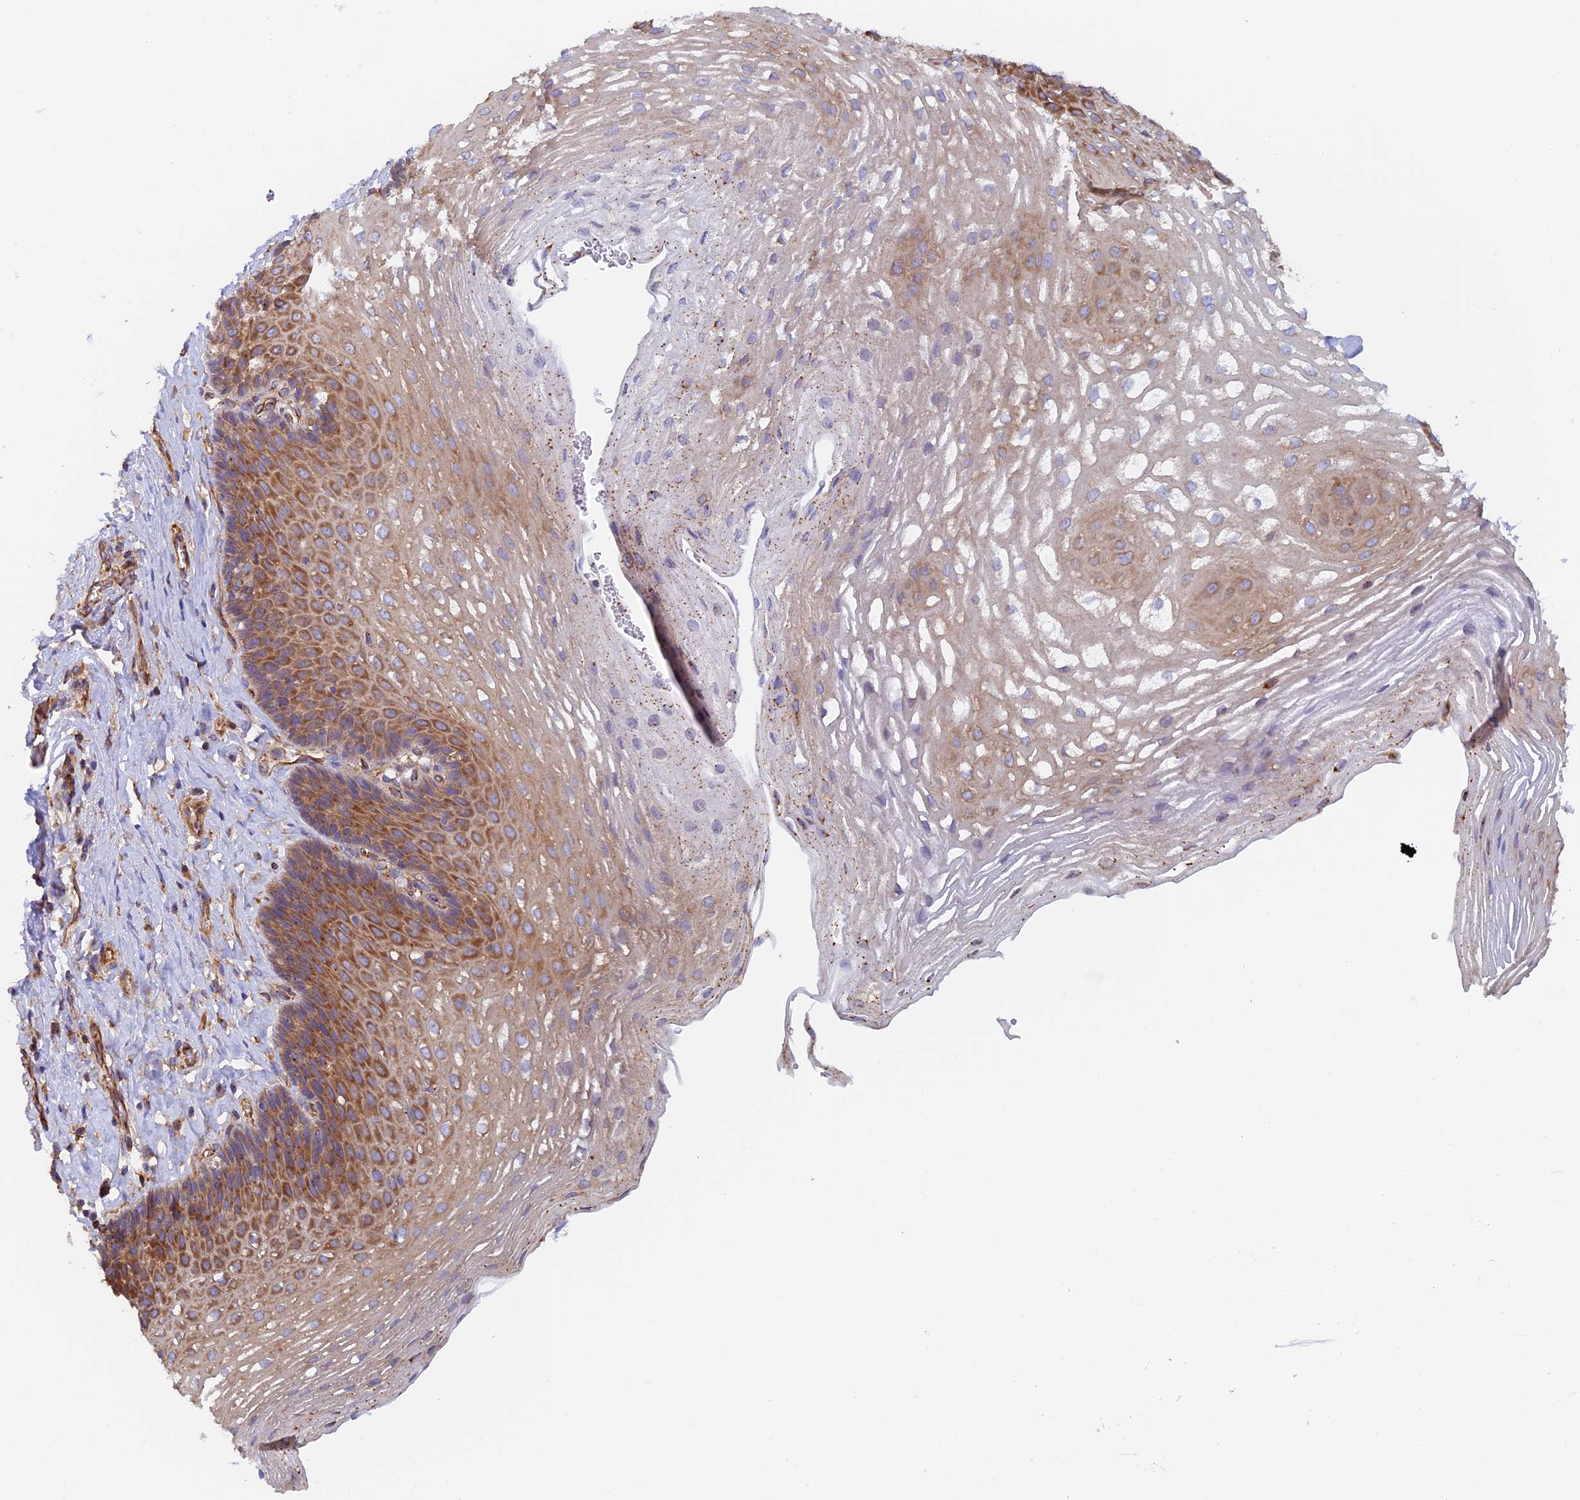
{"staining": {"intensity": "strong", "quantity": ">75%", "location": "cytoplasmic/membranous"}, "tissue": "esophagus", "cell_type": "Squamous epithelial cells", "image_type": "normal", "snomed": [{"axis": "morphology", "description": "Normal tissue, NOS"}, {"axis": "topography", "description": "Esophagus"}], "caption": "The photomicrograph reveals staining of unremarkable esophagus, revealing strong cytoplasmic/membranous protein staining (brown color) within squamous epithelial cells.", "gene": "DCTN2", "patient": {"sex": "female", "age": 66}}